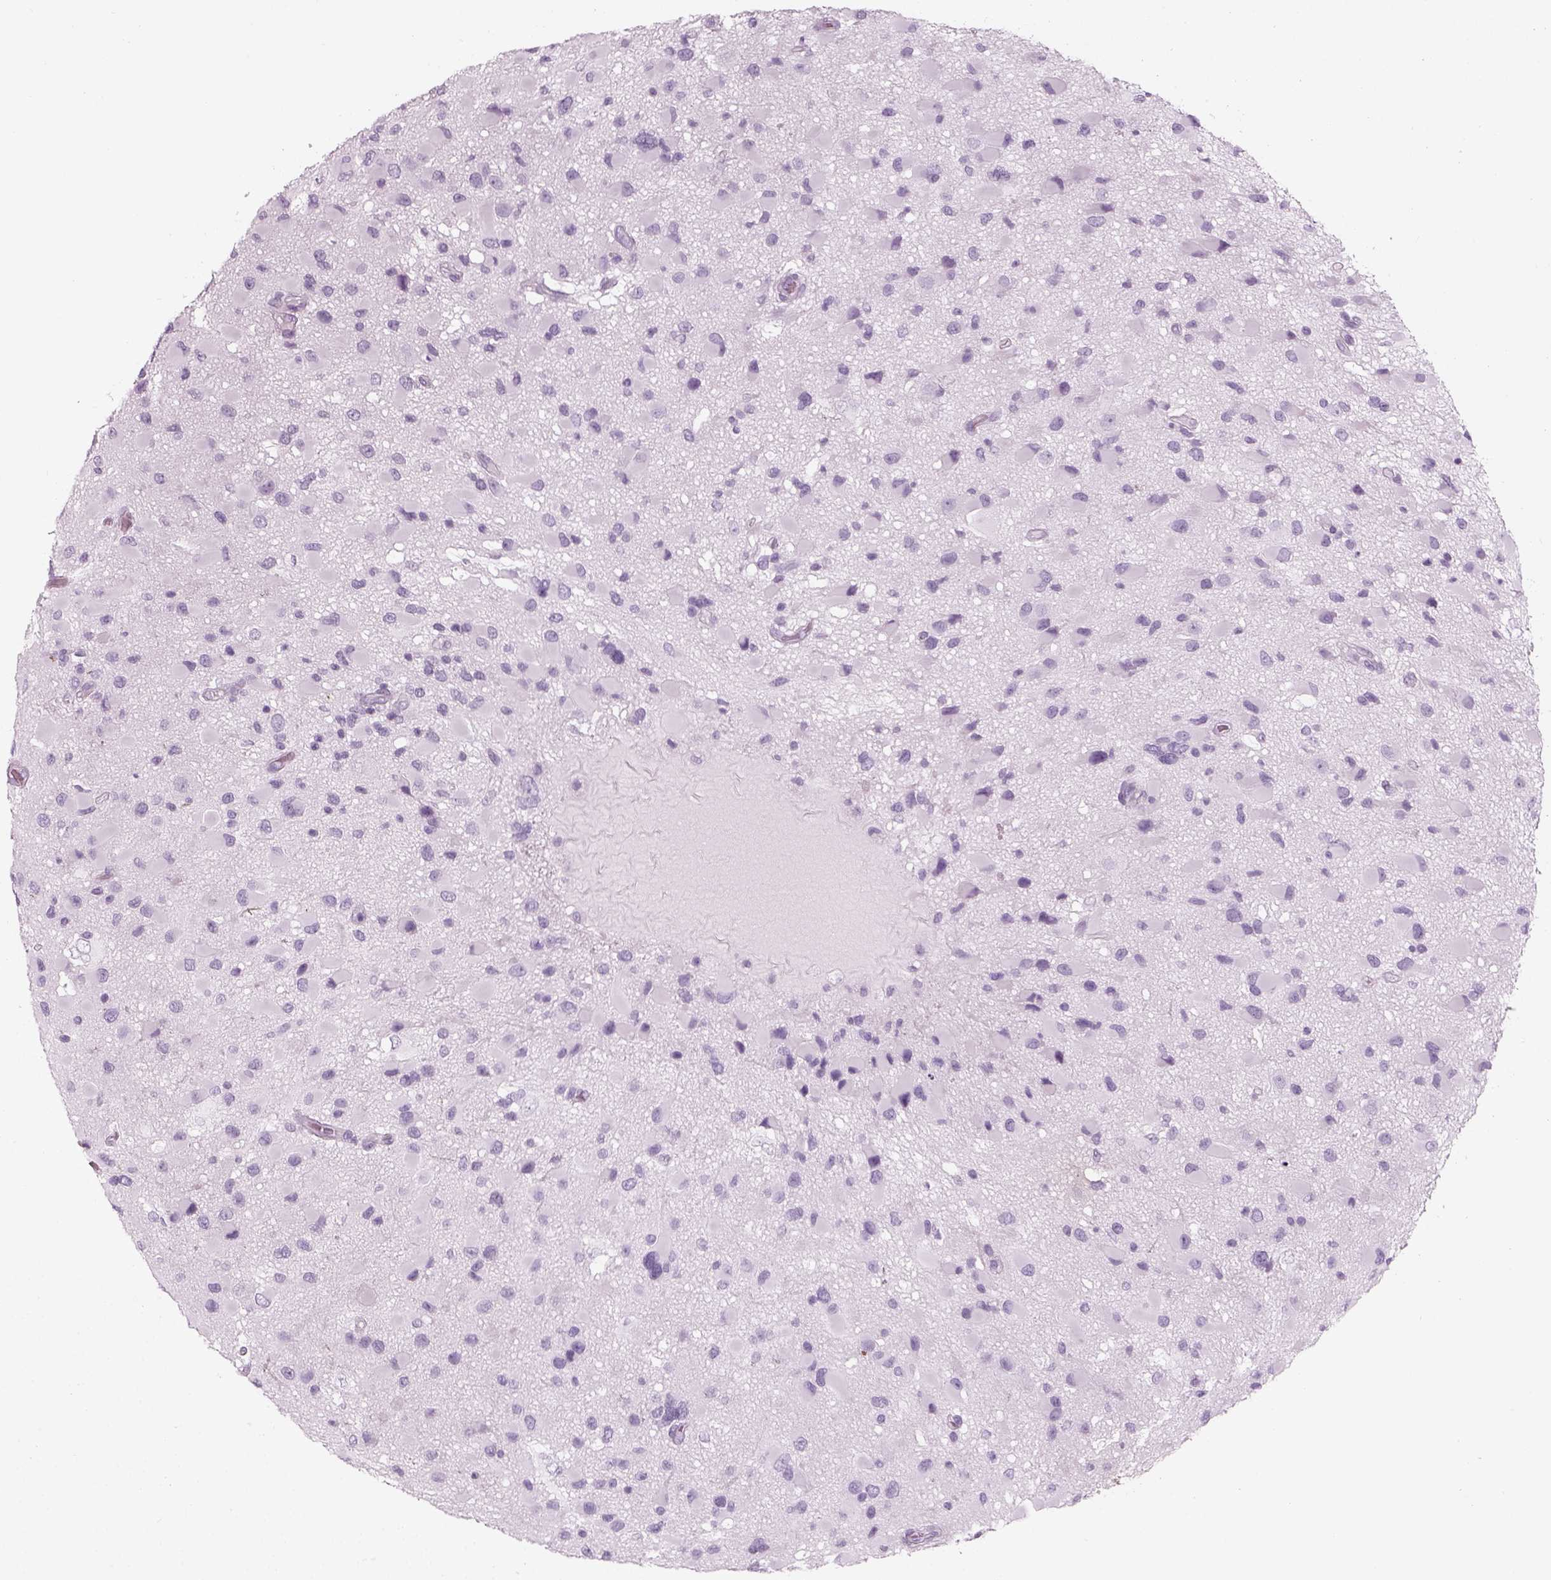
{"staining": {"intensity": "negative", "quantity": "none", "location": "none"}, "tissue": "glioma", "cell_type": "Tumor cells", "image_type": "cancer", "snomed": [{"axis": "morphology", "description": "Glioma, malignant, Low grade"}, {"axis": "topography", "description": "Brain"}], "caption": "DAB immunohistochemical staining of malignant glioma (low-grade) reveals no significant expression in tumor cells. (Immunohistochemistry, brightfield microscopy, high magnification).", "gene": "SAG", "patient": {"sex": "female", "age": 32}}